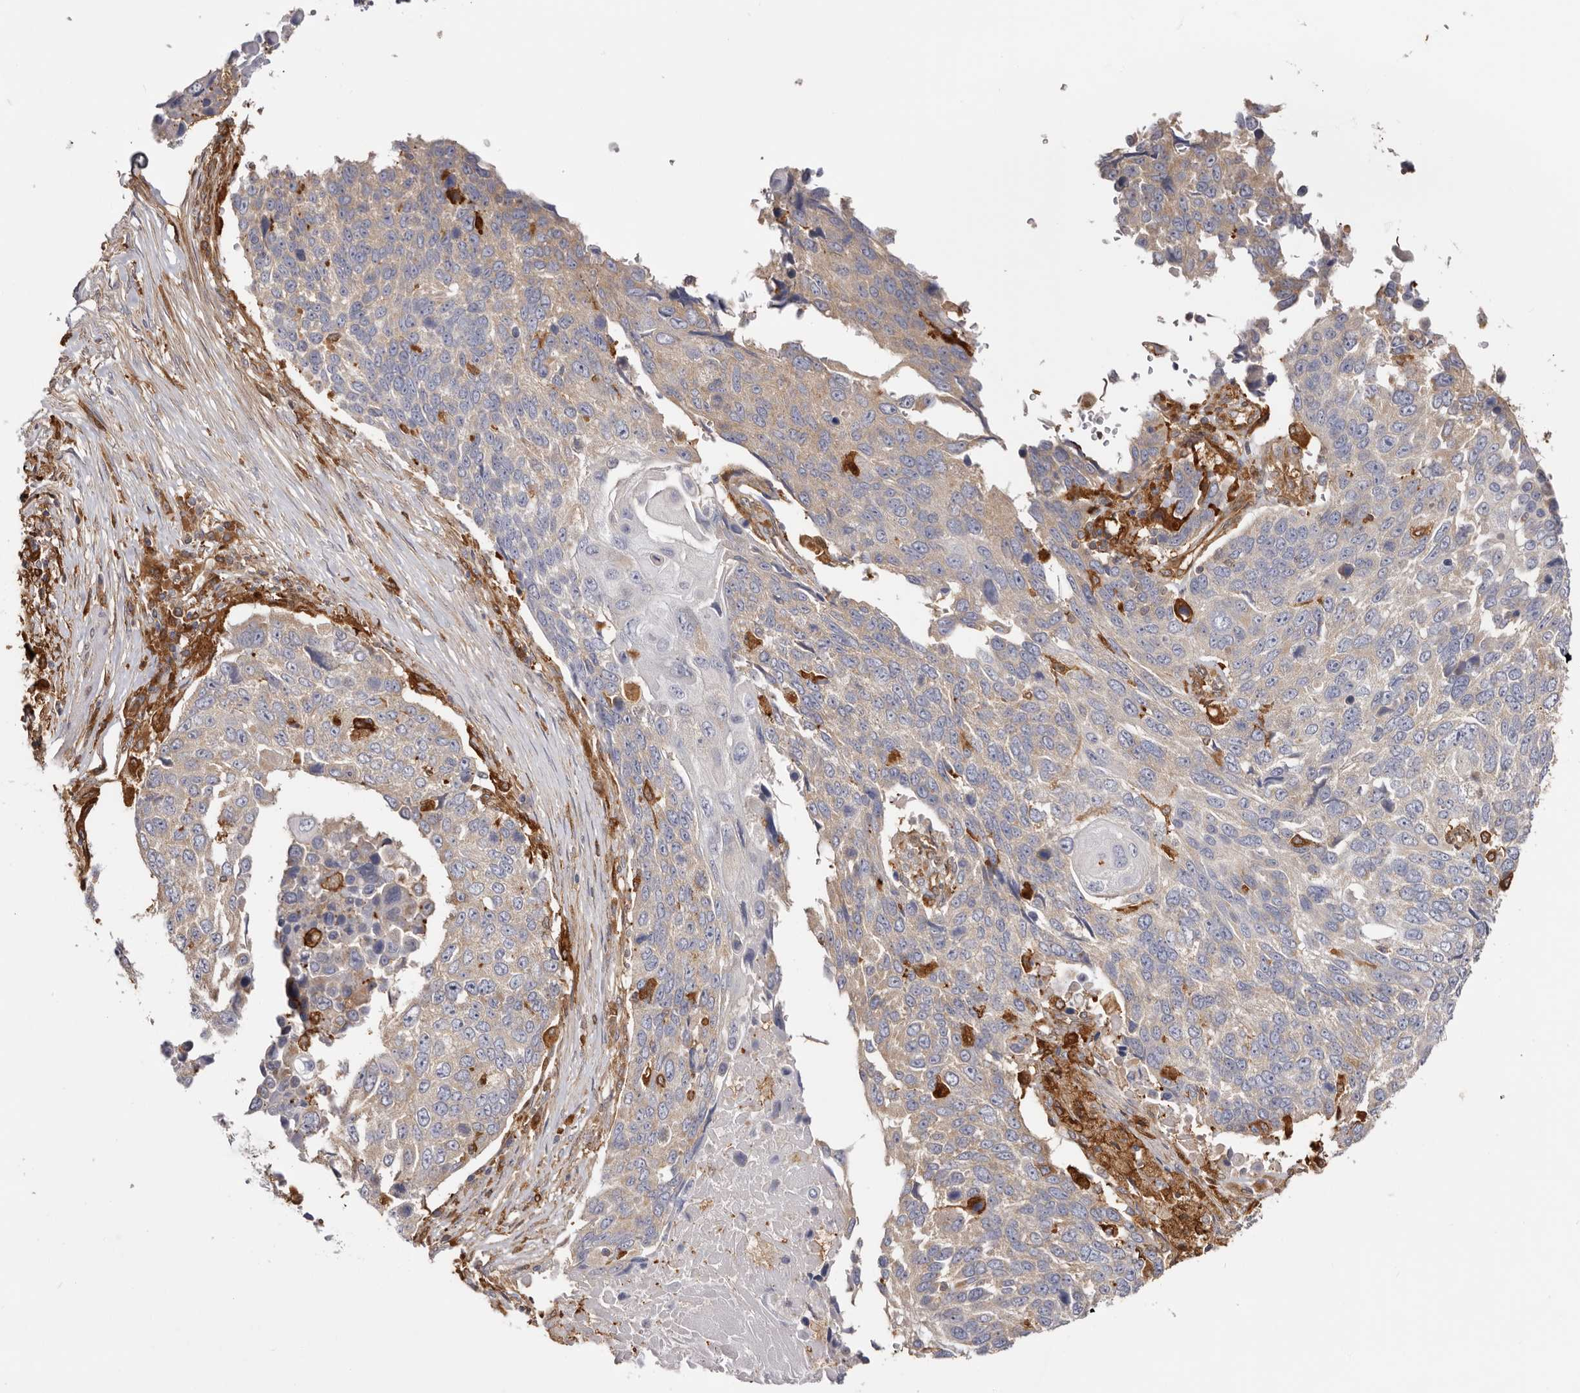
{"staining": {"intensity": "weak", "quantity": "<25%", "location": "cytoplasmic/membranous"}, "tissue": "lung cancer", "cell_type": "Tumor cells", "image_type": "cancer", "snomed": [{"axis": "morphology", "description": "Squamous cell carcinoma, NOS"}, {"axis": "topography", "description": "Lung"}], "caption": "Immunohistochemistry of lung squamous cell carcinoma reveals no positivity in tumor cells.", "gene": "LAP3", "patient": {"sex": "male", "age": 66}}